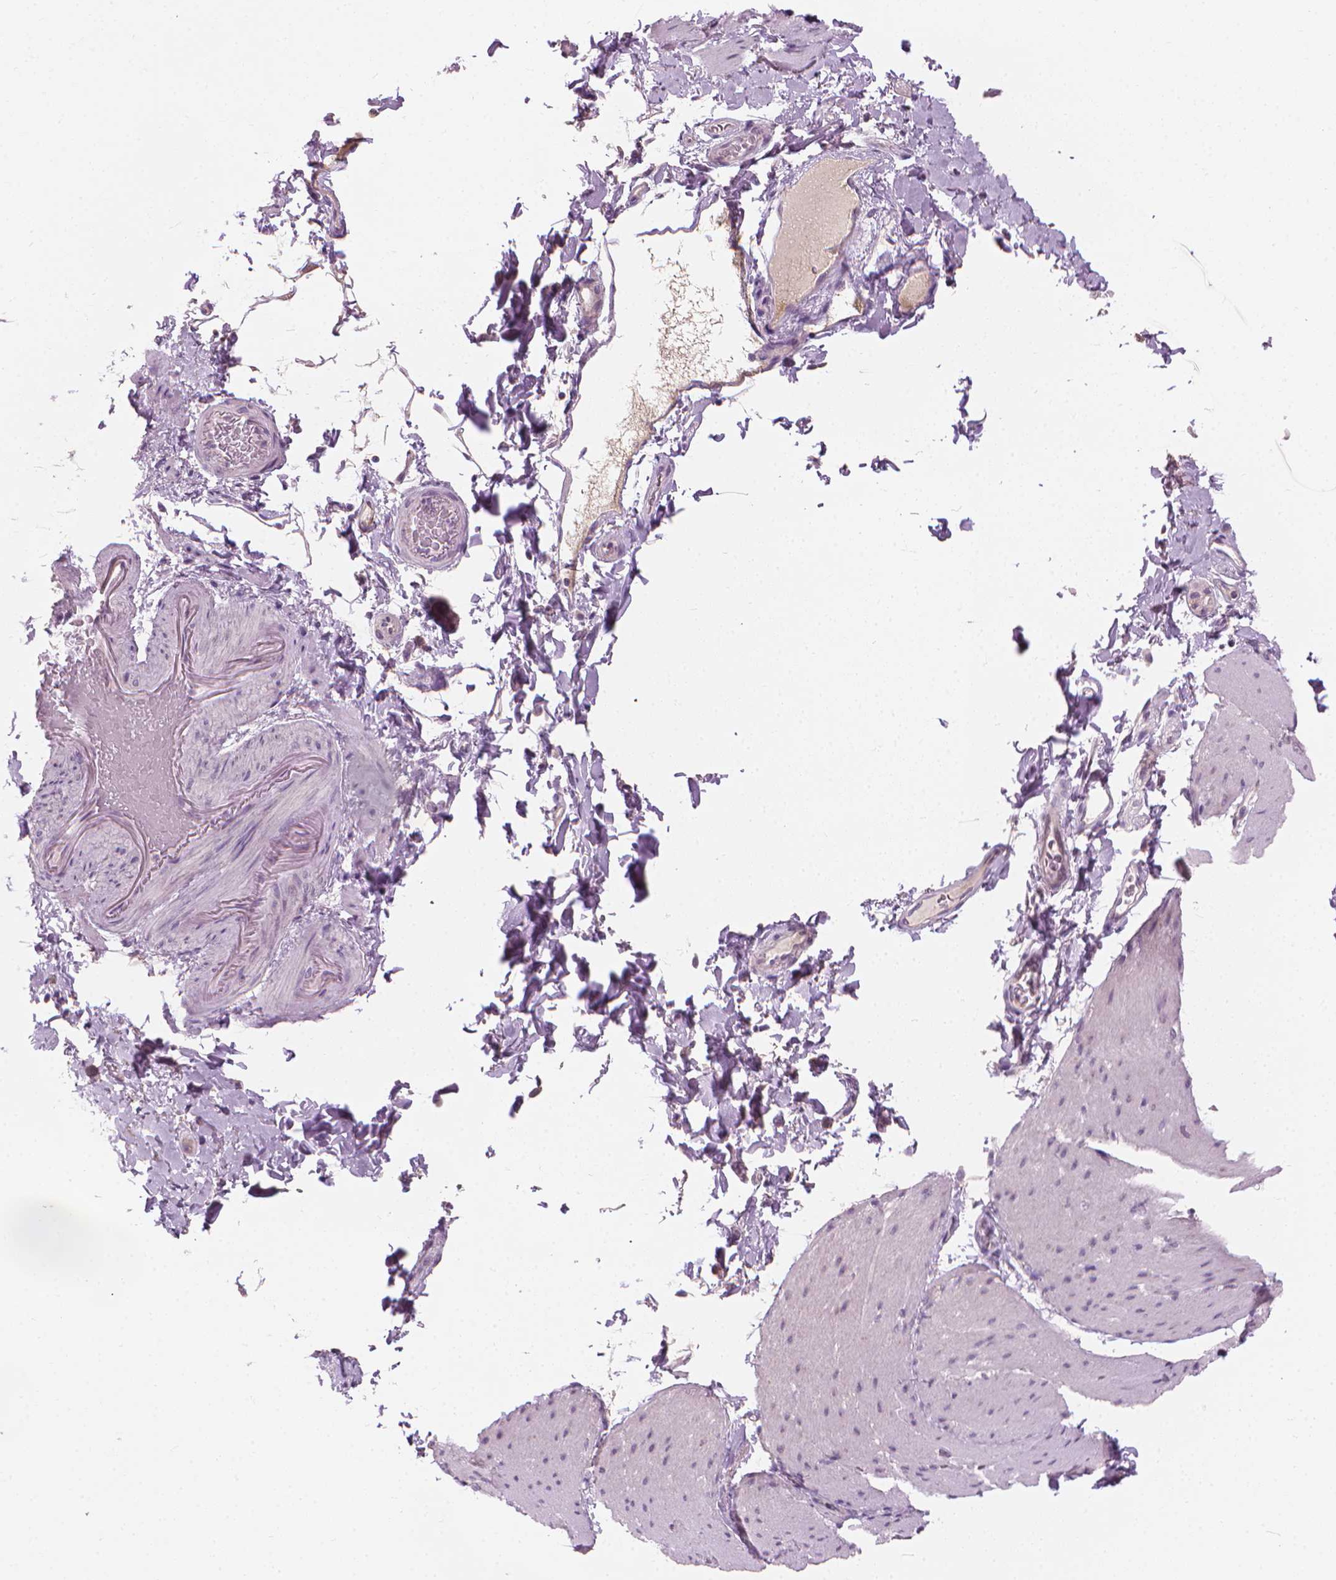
{"staining": {"intensity": "negative", "quantity": "none", "location": "none"}, "tissue": "smooth muscle", "cell_type": "Smooth muscle cells", "image_type": "normal", "snomed": [{"axis": "morphology", "description": "Normal tissue, NOS"}, {"axis": "topography", "description": "Smooth muscle"}, {"axis": "topography", "description": "Colon"}], "caption": "DAB immunohistochemical staining of normal smooth muscle demonstrates no significant staining in smooth muscle cells.", "gene": "CFAP126", "patient": {"sex": "male", "age": 73}}